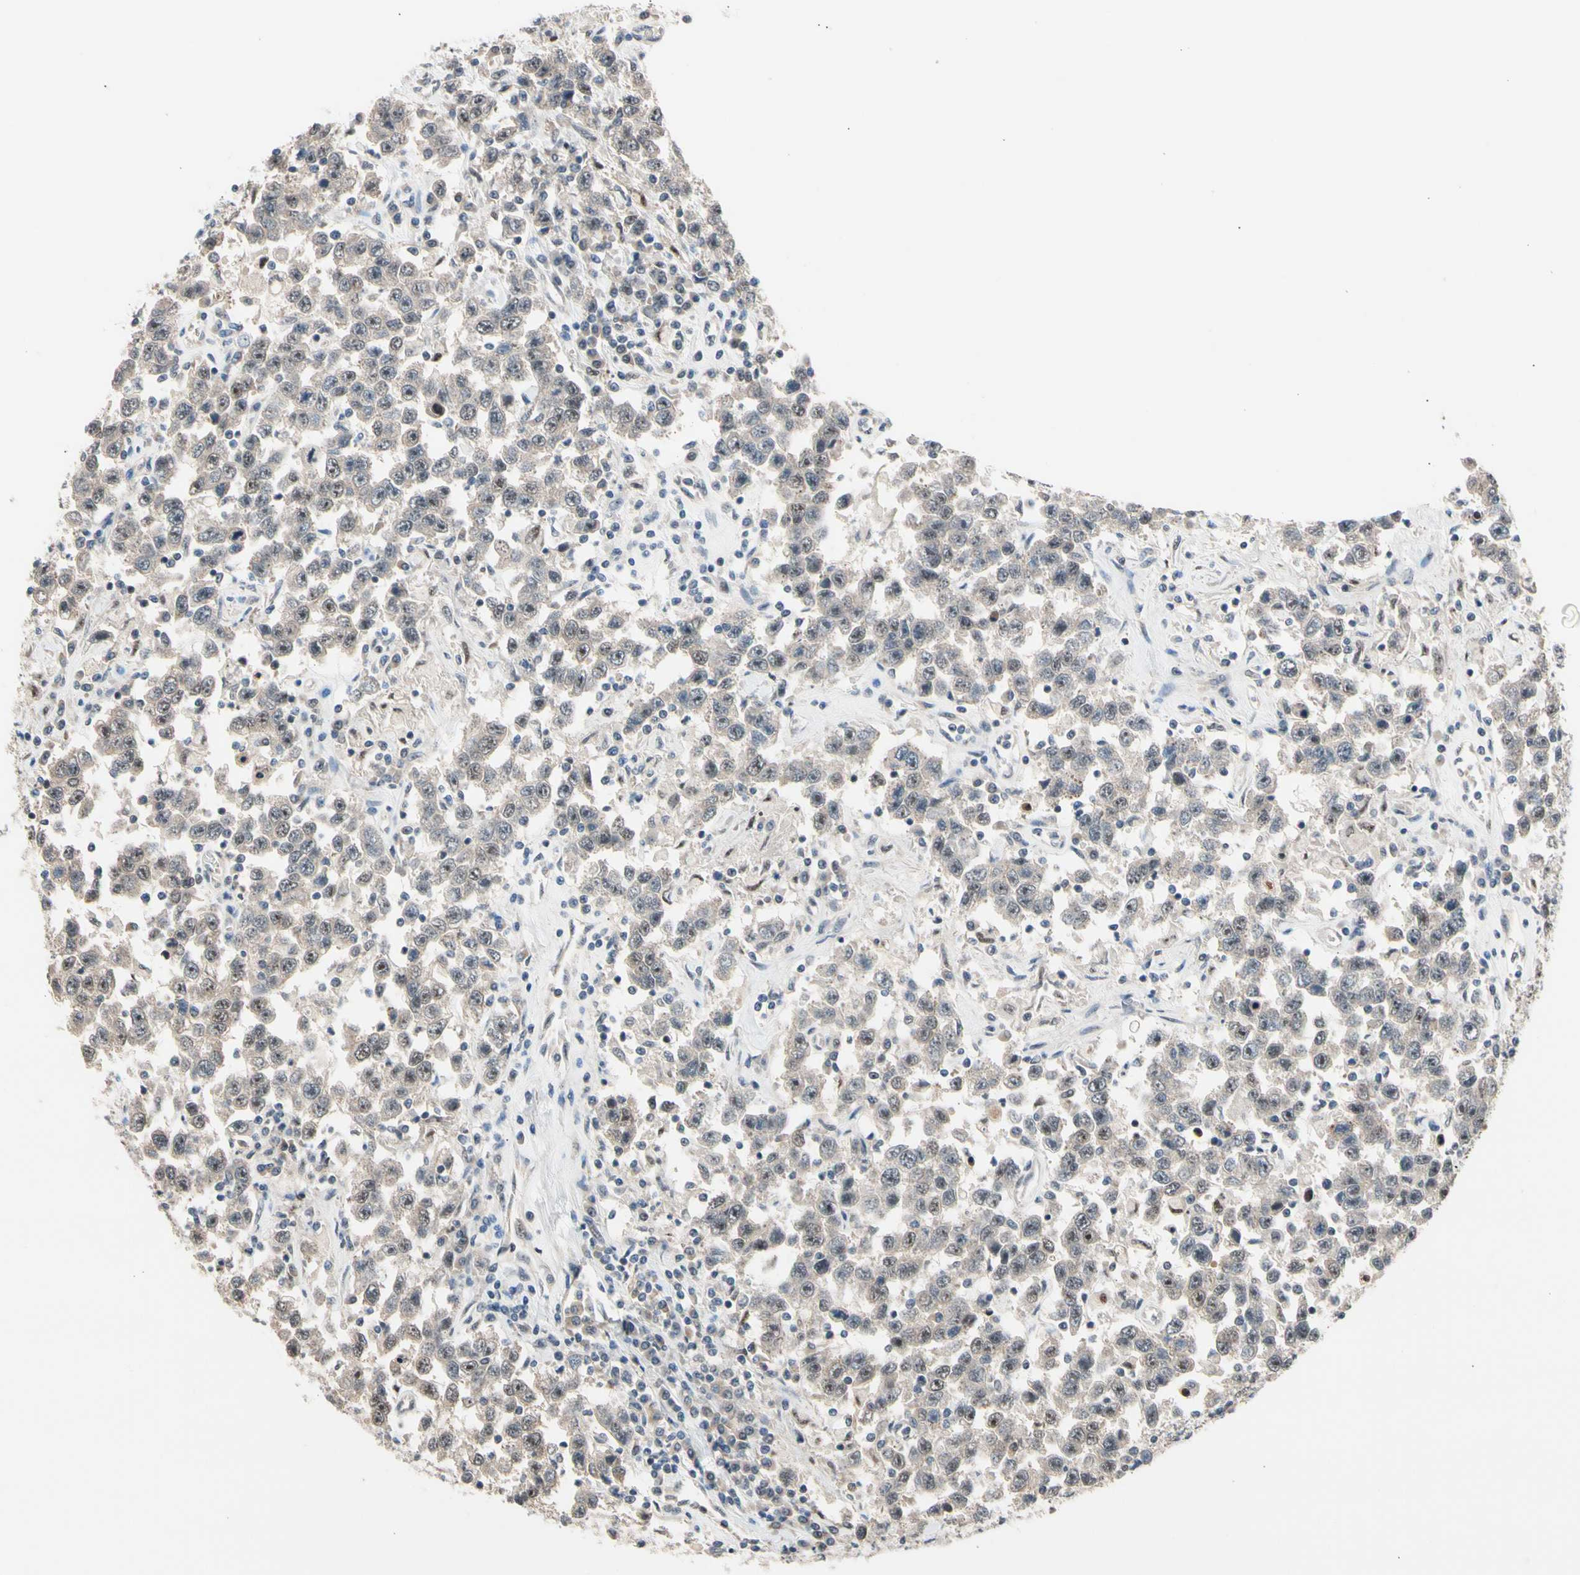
{"staining": {"intensity": "weak", "quantity": ">75%", "location": "cytoplasmic/membranous"}, "tissue": "testis cancer", "cell_type": "Tumor cells", "image_type": "cancer", "snomed": [{"axis": "morphology", "description": "Seminoma, NOS"}, {"axis": "topography", "description": "Testis"}], "caption": "Weak cytoplasmic/membranous staining for a protein is identified in approximately >75% of tumor cells of testis cancer (seminoma) using immunohistochemistry (IHC).", "gene": "NGEF", "patient": {"sex": "male", "age": 41}}